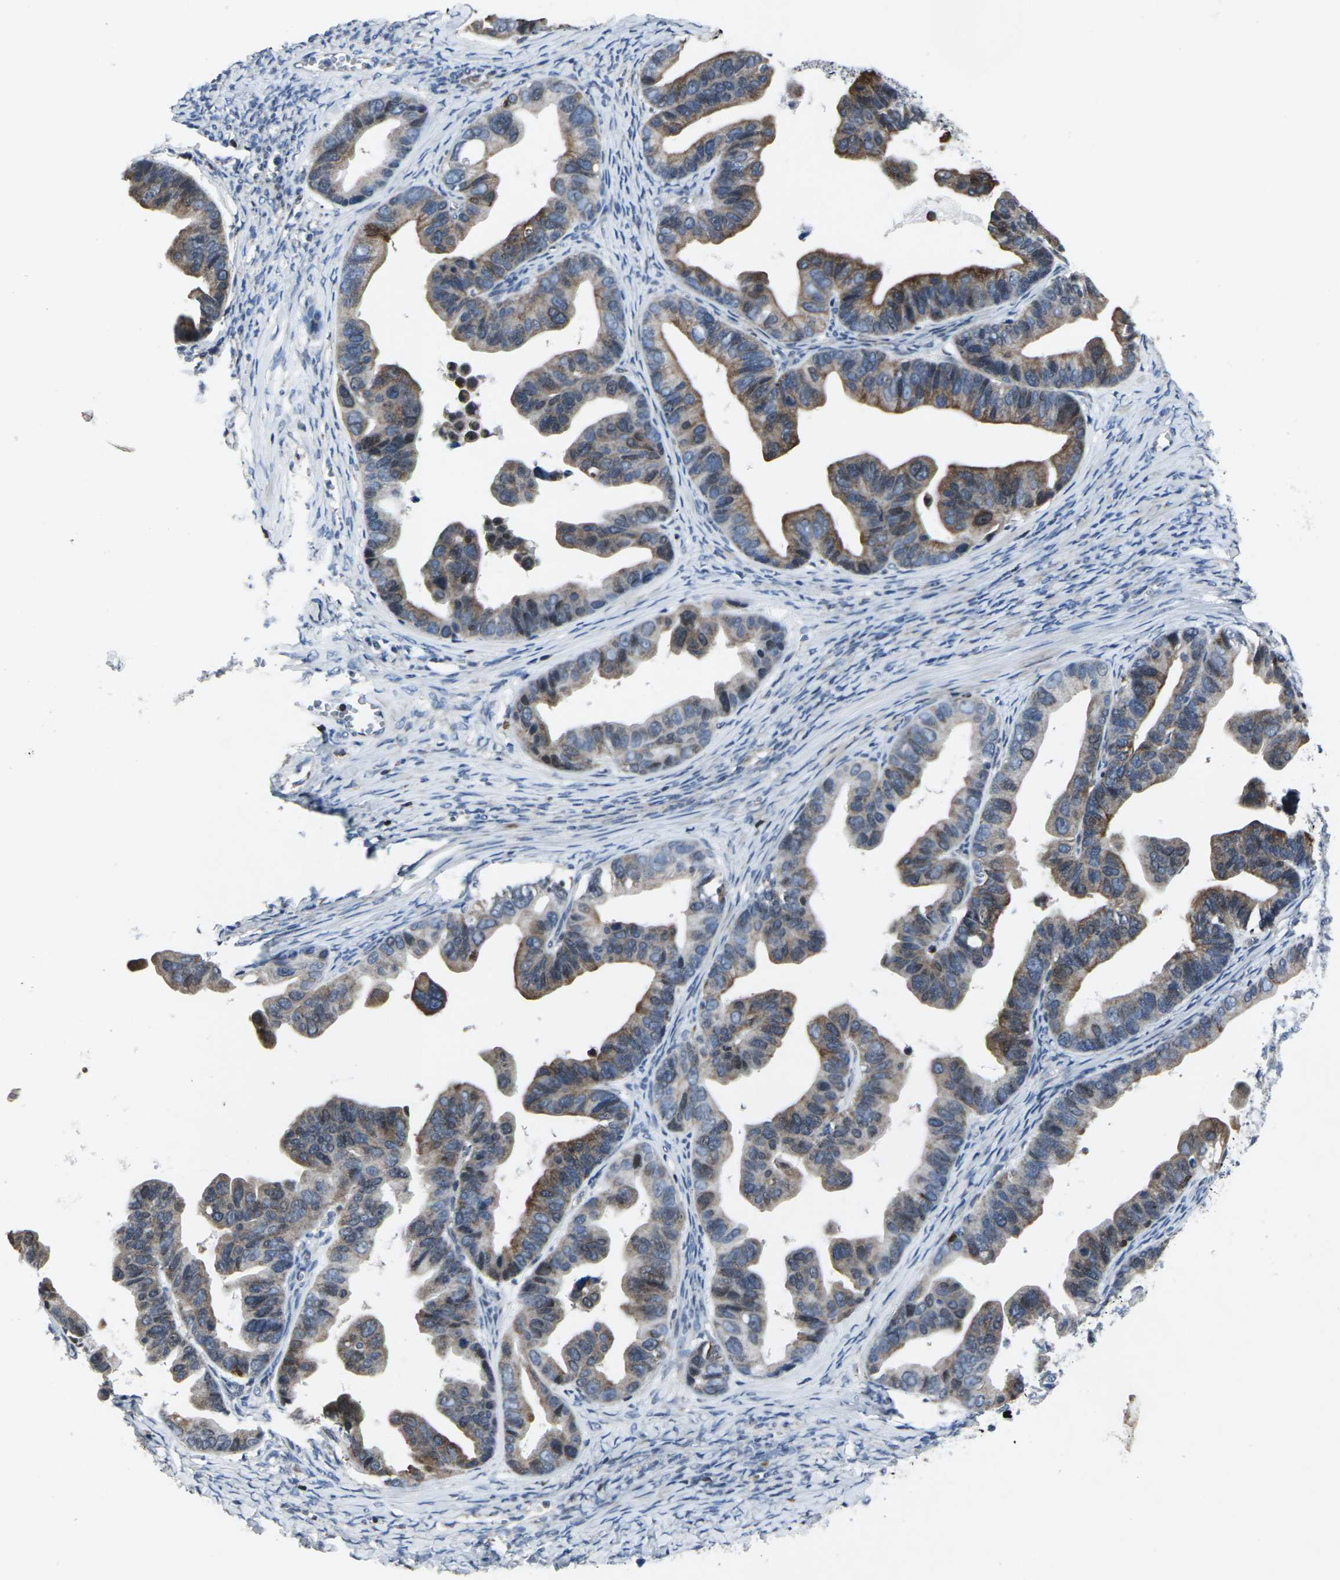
{"staining": {"intensity": "moderate", "quantity": ">75%", "location": "cytoplasmic/membranous"}, "tissue": "ovarian cancer", "cell_type": "Tumor cells", "image_type": "cancer", "snomed": [{"axis": "morphology", "description": "Cystadenocarcinoma, serous, NOS"}, {"axis": "topography", "description": "Ovary"}], "caption": "Protein expression by immunohistochemistry (IHC) shows moderate cytoplasmic/membranous expression in about >75% of tumor cells in ovarian cancer (serous cystadenocarcinoma). (DAB (3,3'-diaminobenzidine) IHC with brightfield microscopy, high magnification).", "gene": "STAT4", "patient": {"sex": "female", "age": 56}}